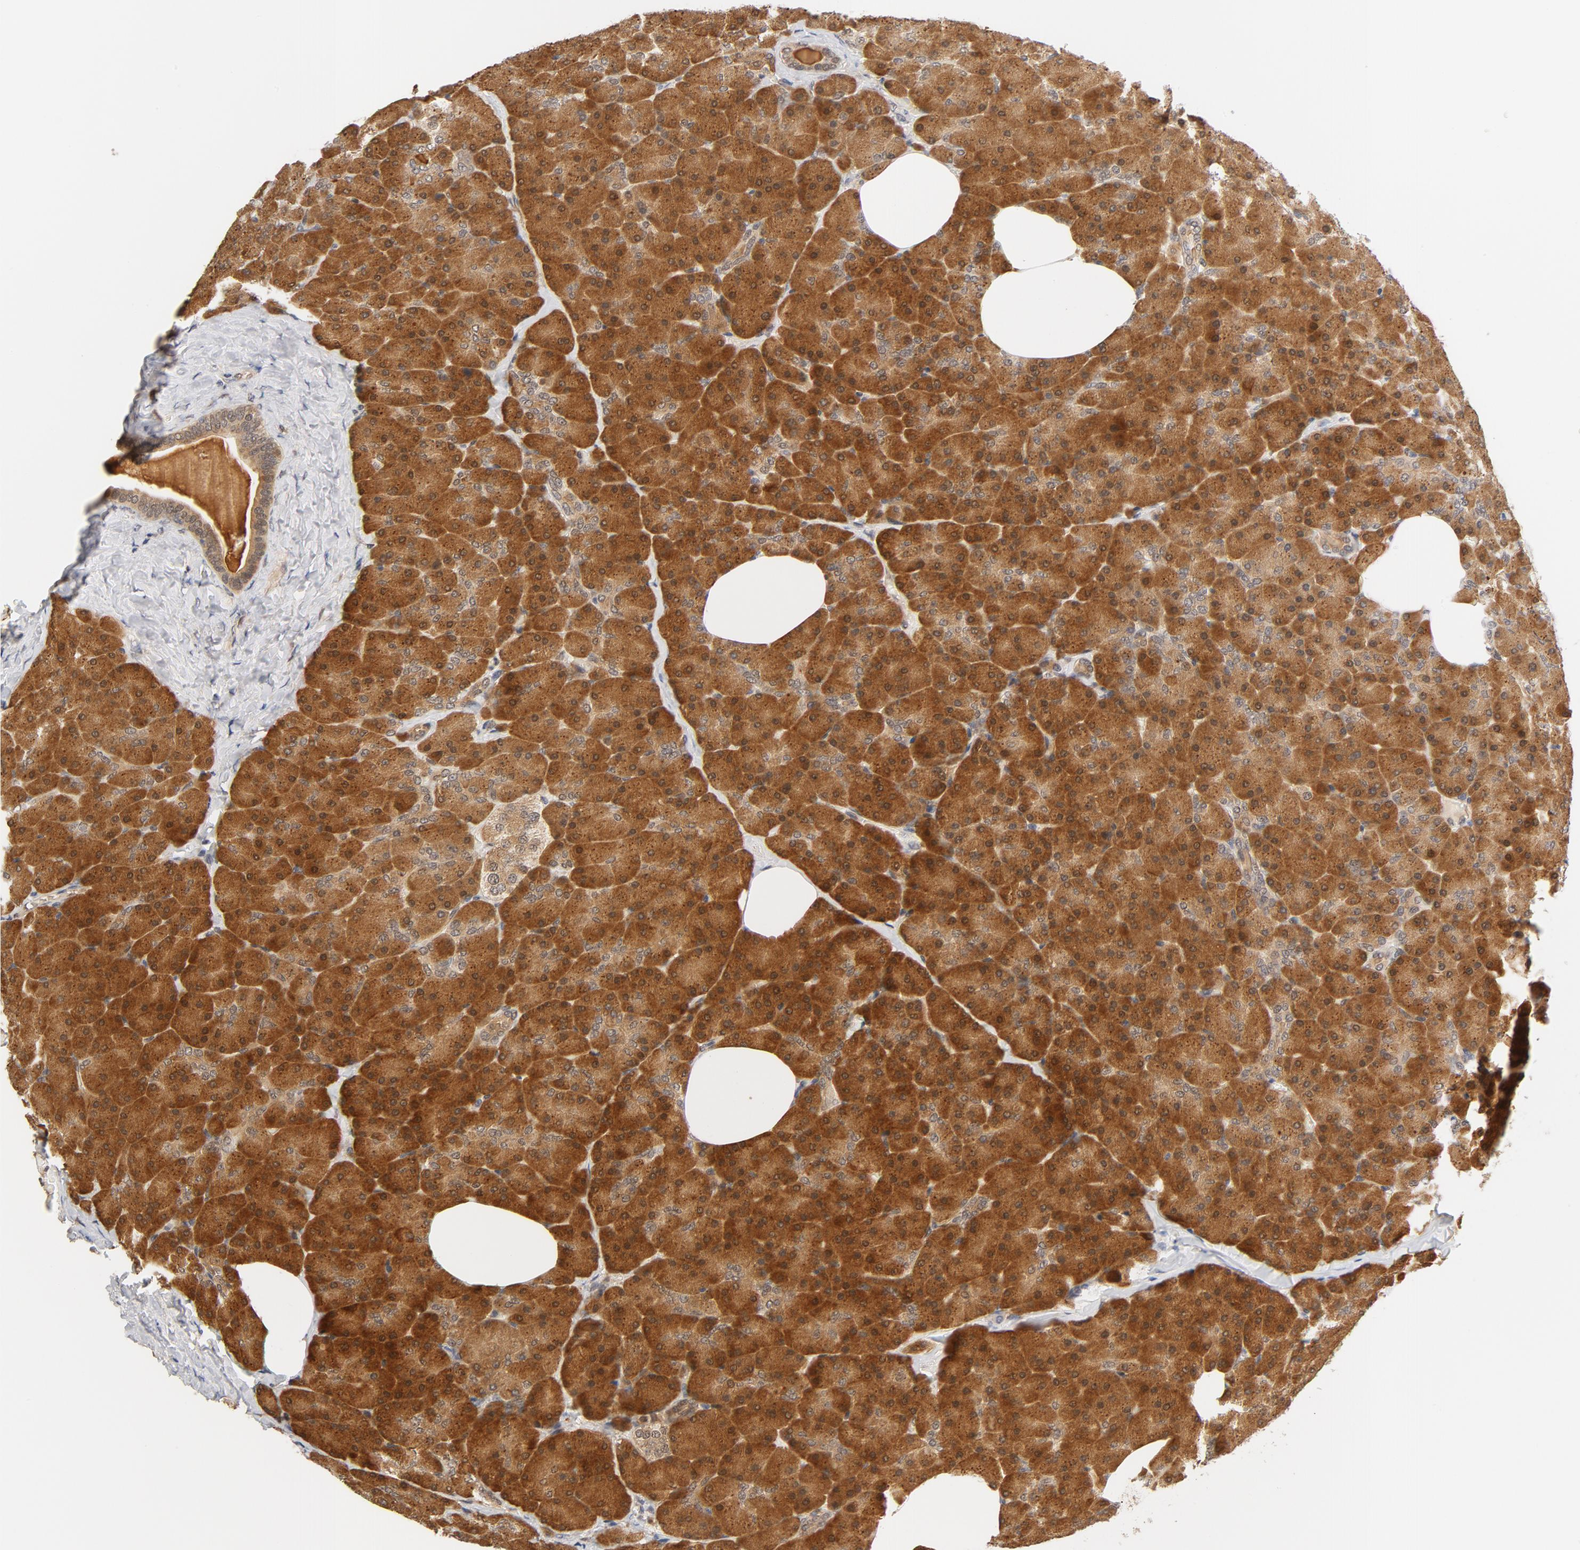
{"staining": {"intensity": "strong", "quantity": ">75%", "location": "cytoplasmic/membranous,nuclear"}, "tissue": "pancreas", "cell_type": "Exocrine glandular cells", "image_type": "normal", "snomed": [{"axis": "morphology", "description": "Normal tissue, NOS"}, {"axis": "topography", "description": "Pancreas"}], "caption": "Exocrine glandular cells demonstrate high levels of strong cytoplasmic/membranous,nuclear staining in about >75% of cells in benign pancreas. The staining was performed using DAB to visualize the protein expression in brown, while the nuclei were stained in blue with hematoxylin (Magnification: 20x).", "gene": "EIF4E", "patient": {"sex": "female", "age": 35}}